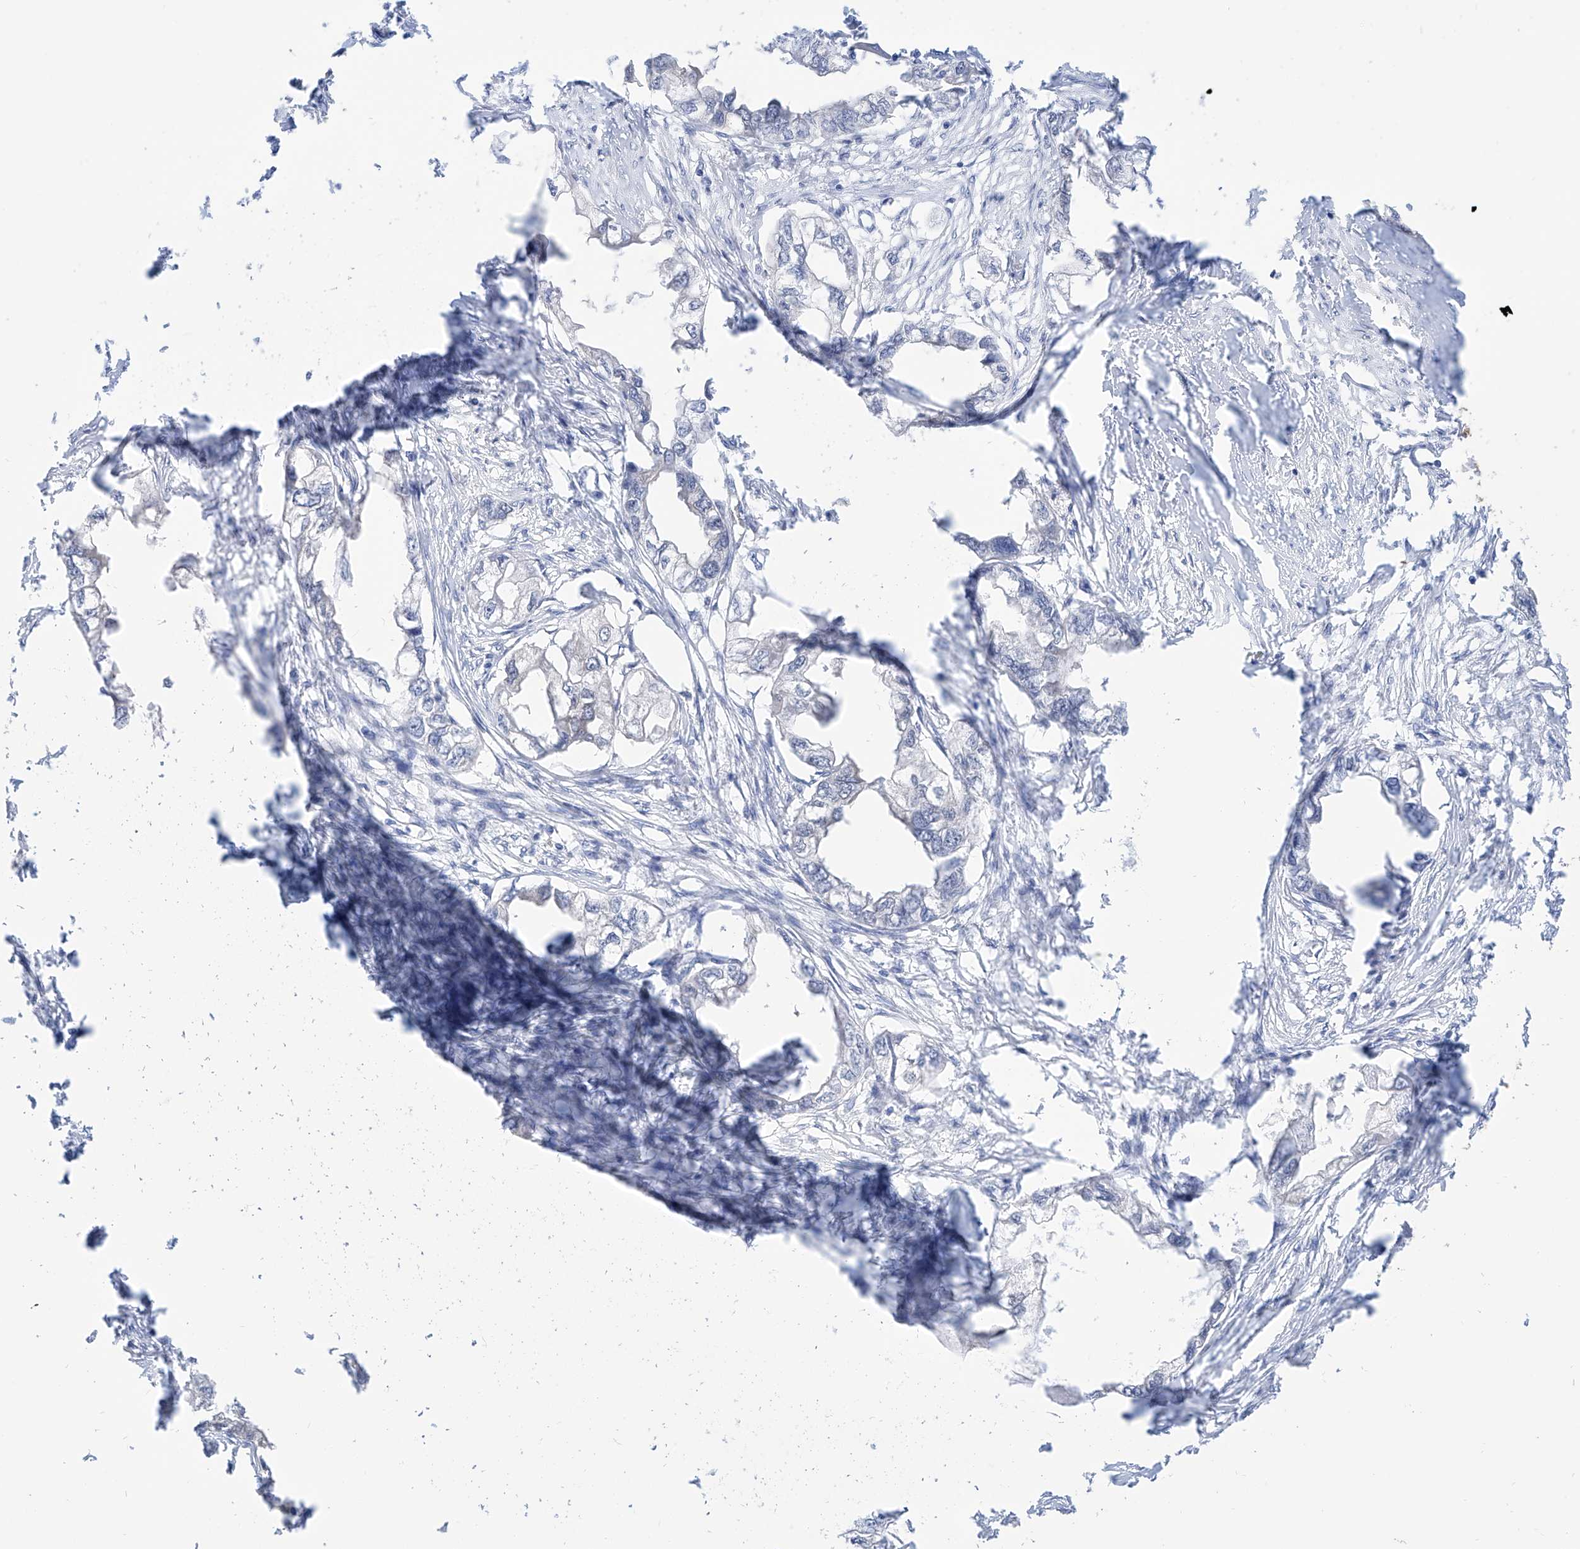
{"staining": {"intensity": "negative", "quantity": "none", "location": "none"}, "tissue": "endometrial cancer", "cell_type": "Tumor cells", "image_type": "cancer", "snomed": [{"axis": "morphology", "description": "Adenocarcinoma, NOS"}, {"axis": "morphology", "description": "Adenocarcinoma, metastatic, NOS"}, {"axis": "topography", "description": "Adipose tissue"}, {"axis": "topography", "description": "Endometrium"}], "caption": "Image shows no significant protein expression in tumor cells of endometrial cancer (metastatic adenocarcinoma). (DAB immunohistochemistry (IHC) with hematoxylin counter stain).", "gene": "PDXK", "patient": {"sex": "female", "age": 67}}